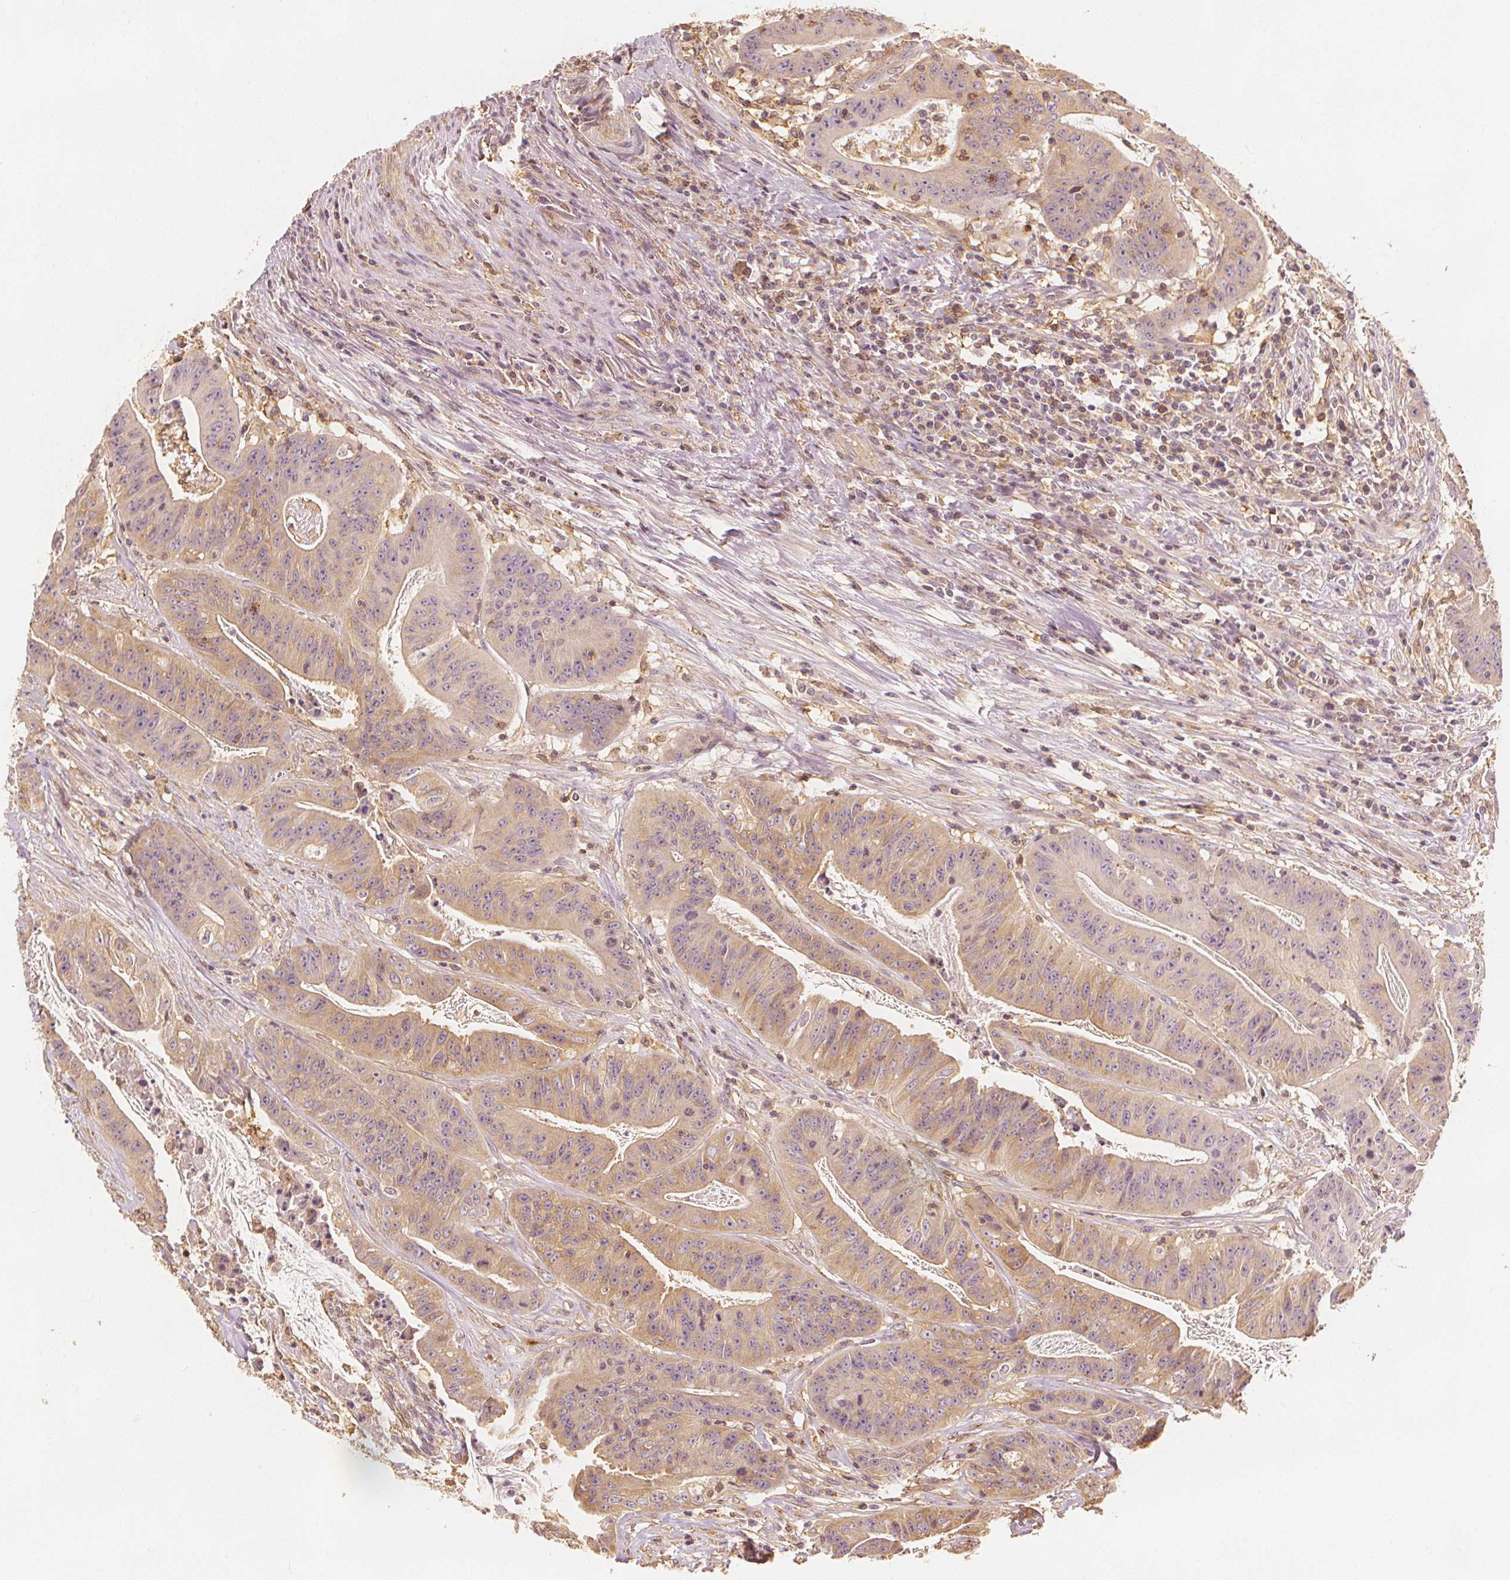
{"staining": {"intensity": "weak", "quantity": "25%-75%", "location": "cytoplasmic/membranous"}, "tissue": "colorectal cancer", "cell_type": "Tumor cells", "image_type": "cancer", "snomed": [{"axis": "morphology", "description": "Adenocarcinoma, NOS"}, {"axis": "topography", "description": "Colon"}], "caption": "High-power microscopy captured an IHC image of colorectal adenocarcinoma, revealing weak cytoplasmic/membranous expression in about 25%-75% of tumor cells.", "gene": "ARHGAP26", "patient": {"sex": "male", "age": 33}}